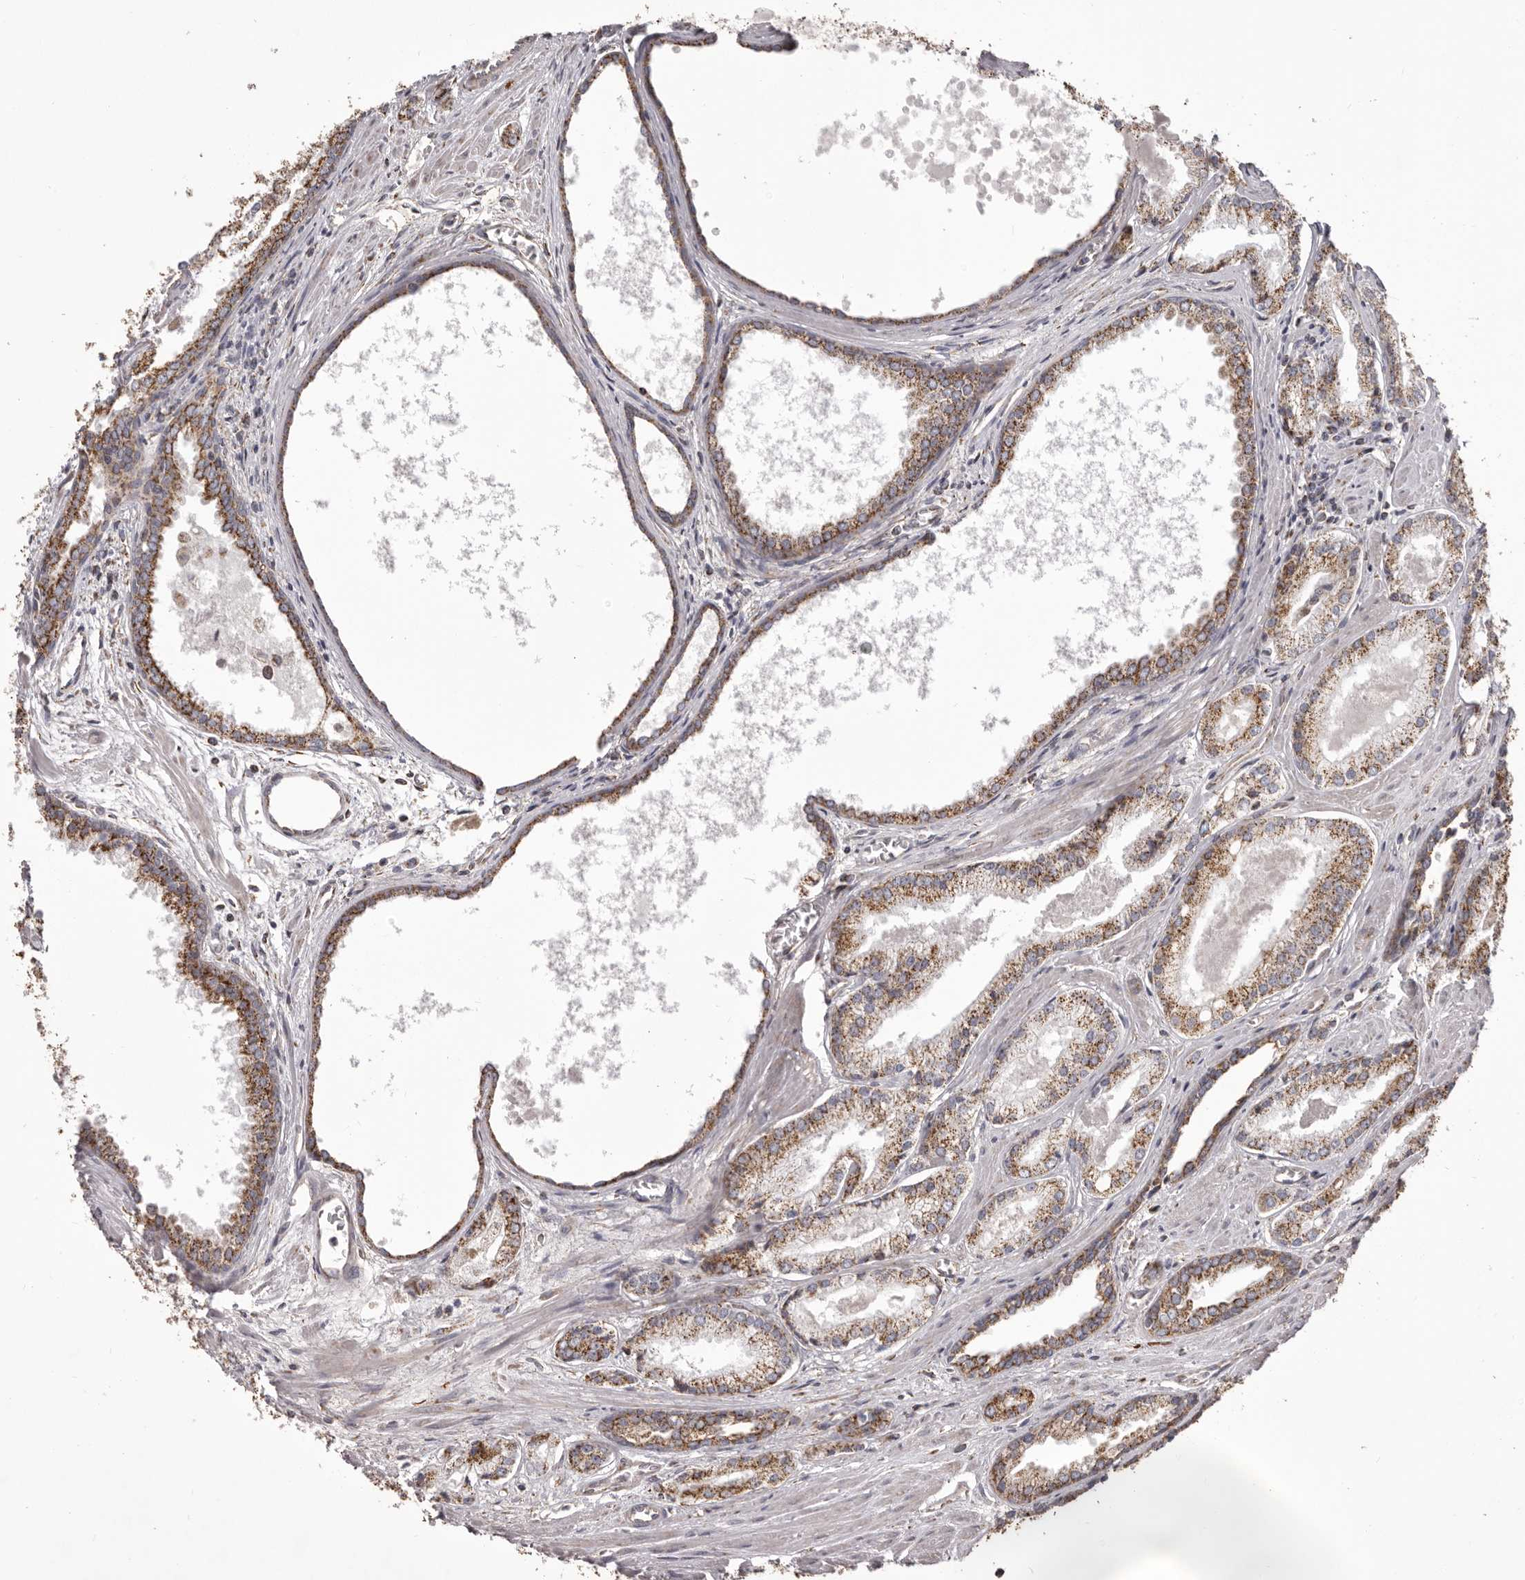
{"staining": {"intensity": "strong", "quantity": ">75%", "location": "cytoplasmic/membranous"}, "tissue": "prostate cancer", "cell_type": "Tumor cells", "image_type": "cancer", "snomed": [{"axis": "morphology", "description": "Adenocarcinoma, Low grade"}, {"axis": "topography", "description": "Prostate"}], "caption": "The histopathology image displays staining of low-grade adenocarcinoma (prostate), revealing strong cytoplasmic/membranous protein staining (brown color) within tumor cells.", "gene": "CHRM2", "patient": {"sex": "male", "age": 54}}